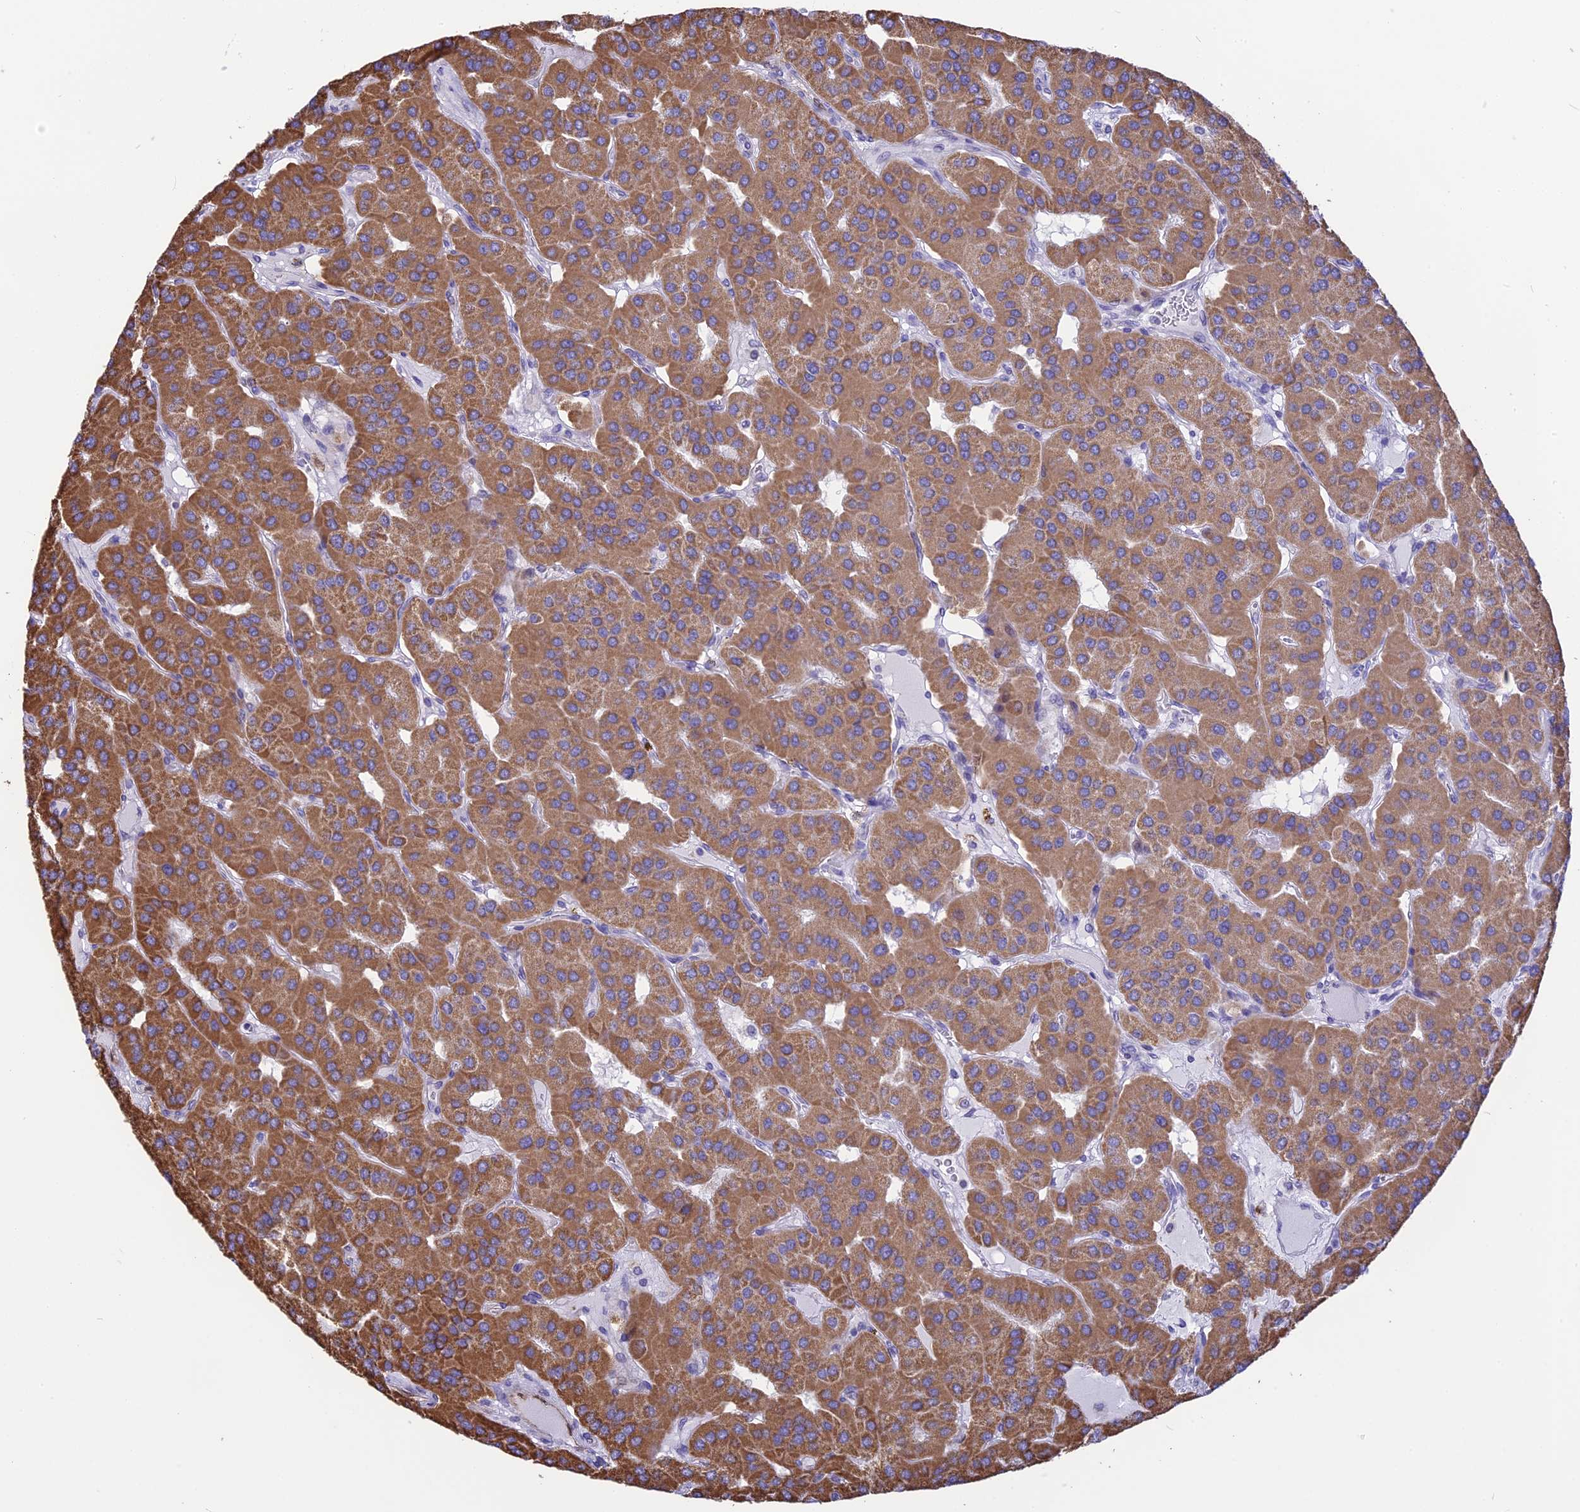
{"staining": {"intensity": "moderate", "quantity": ">75%", "location": "cytoplasmic/membranous"}, "tissue": "parathyroid gland", "cell_type": "Glandular cells", "image_type": "normal", "snomed": [{"axis": "morphology", "description": "Normal tissue, NOS"}, {"axis": "morphology", "description": "Adenoma, NOS"}, {"axis": "topography", "description": "Parathyroid gland"}], "caption": "Parathyroid gland stained for a protein shows moderate cytoplasmic/membranous positivity in glandular cells.", "gene": "DOC2B", "patient": {"sex": "female", "age": 86}}